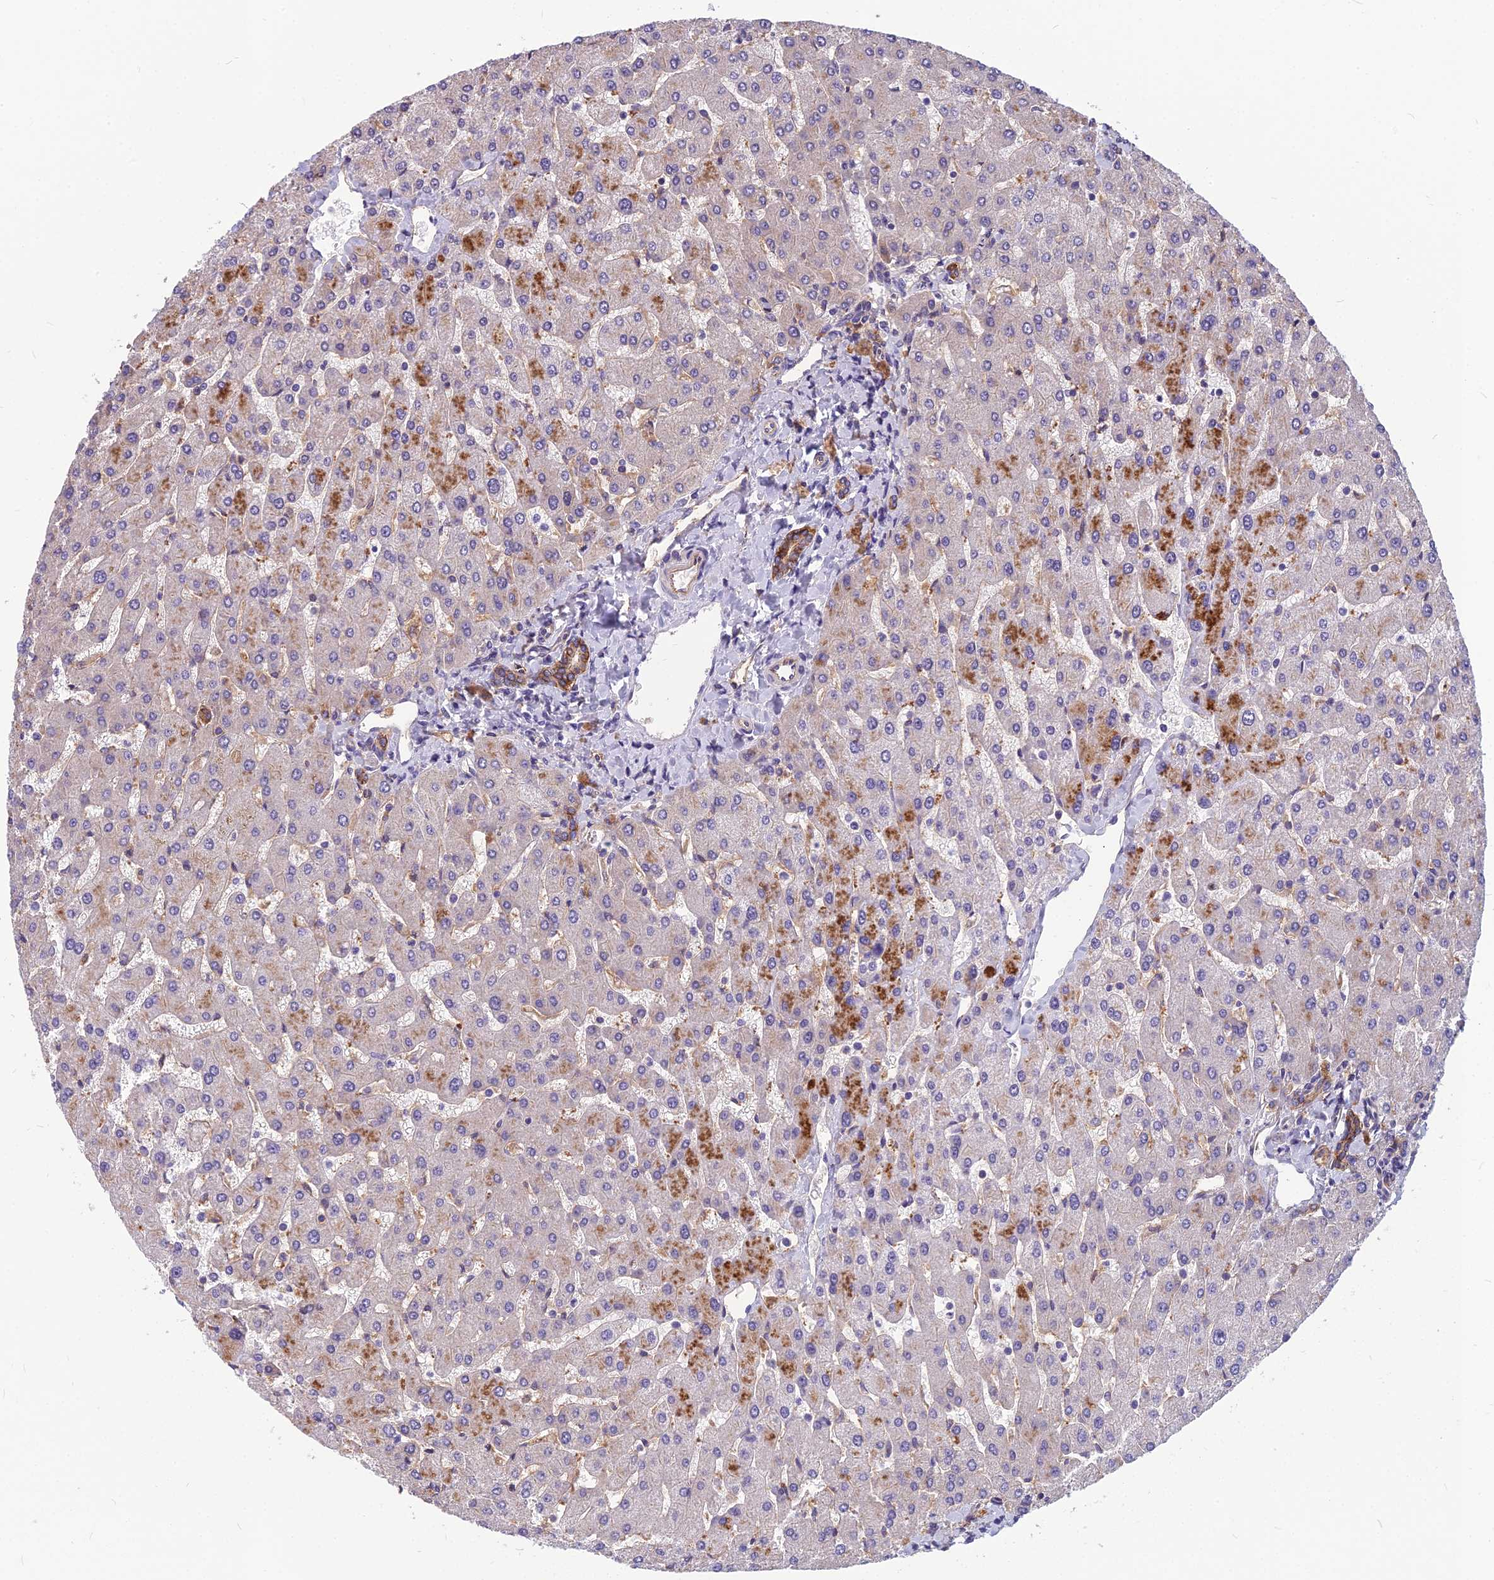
{"staining": {"intensity": "moderate", "quantity": ">75%", "location": "cytoplasmic/membranous"}, "tissue": "liver", "cell_type": "Cholangiocytes", "image_type": "normal", "snomed": [{"axis": "morphology", "description": "Normal tissue, NOS"}, {"axis": "topography", "description": "Liver"}], "caption": "IHC image of benign human liver stained for a protein (brown), which demonstrates medium levels of moderate cytoplasmic/membranous staining in approximately >75% of cholangiocytes.", "gene": "TSPAN15", "patient": {"sex": "male", "age": 55}}